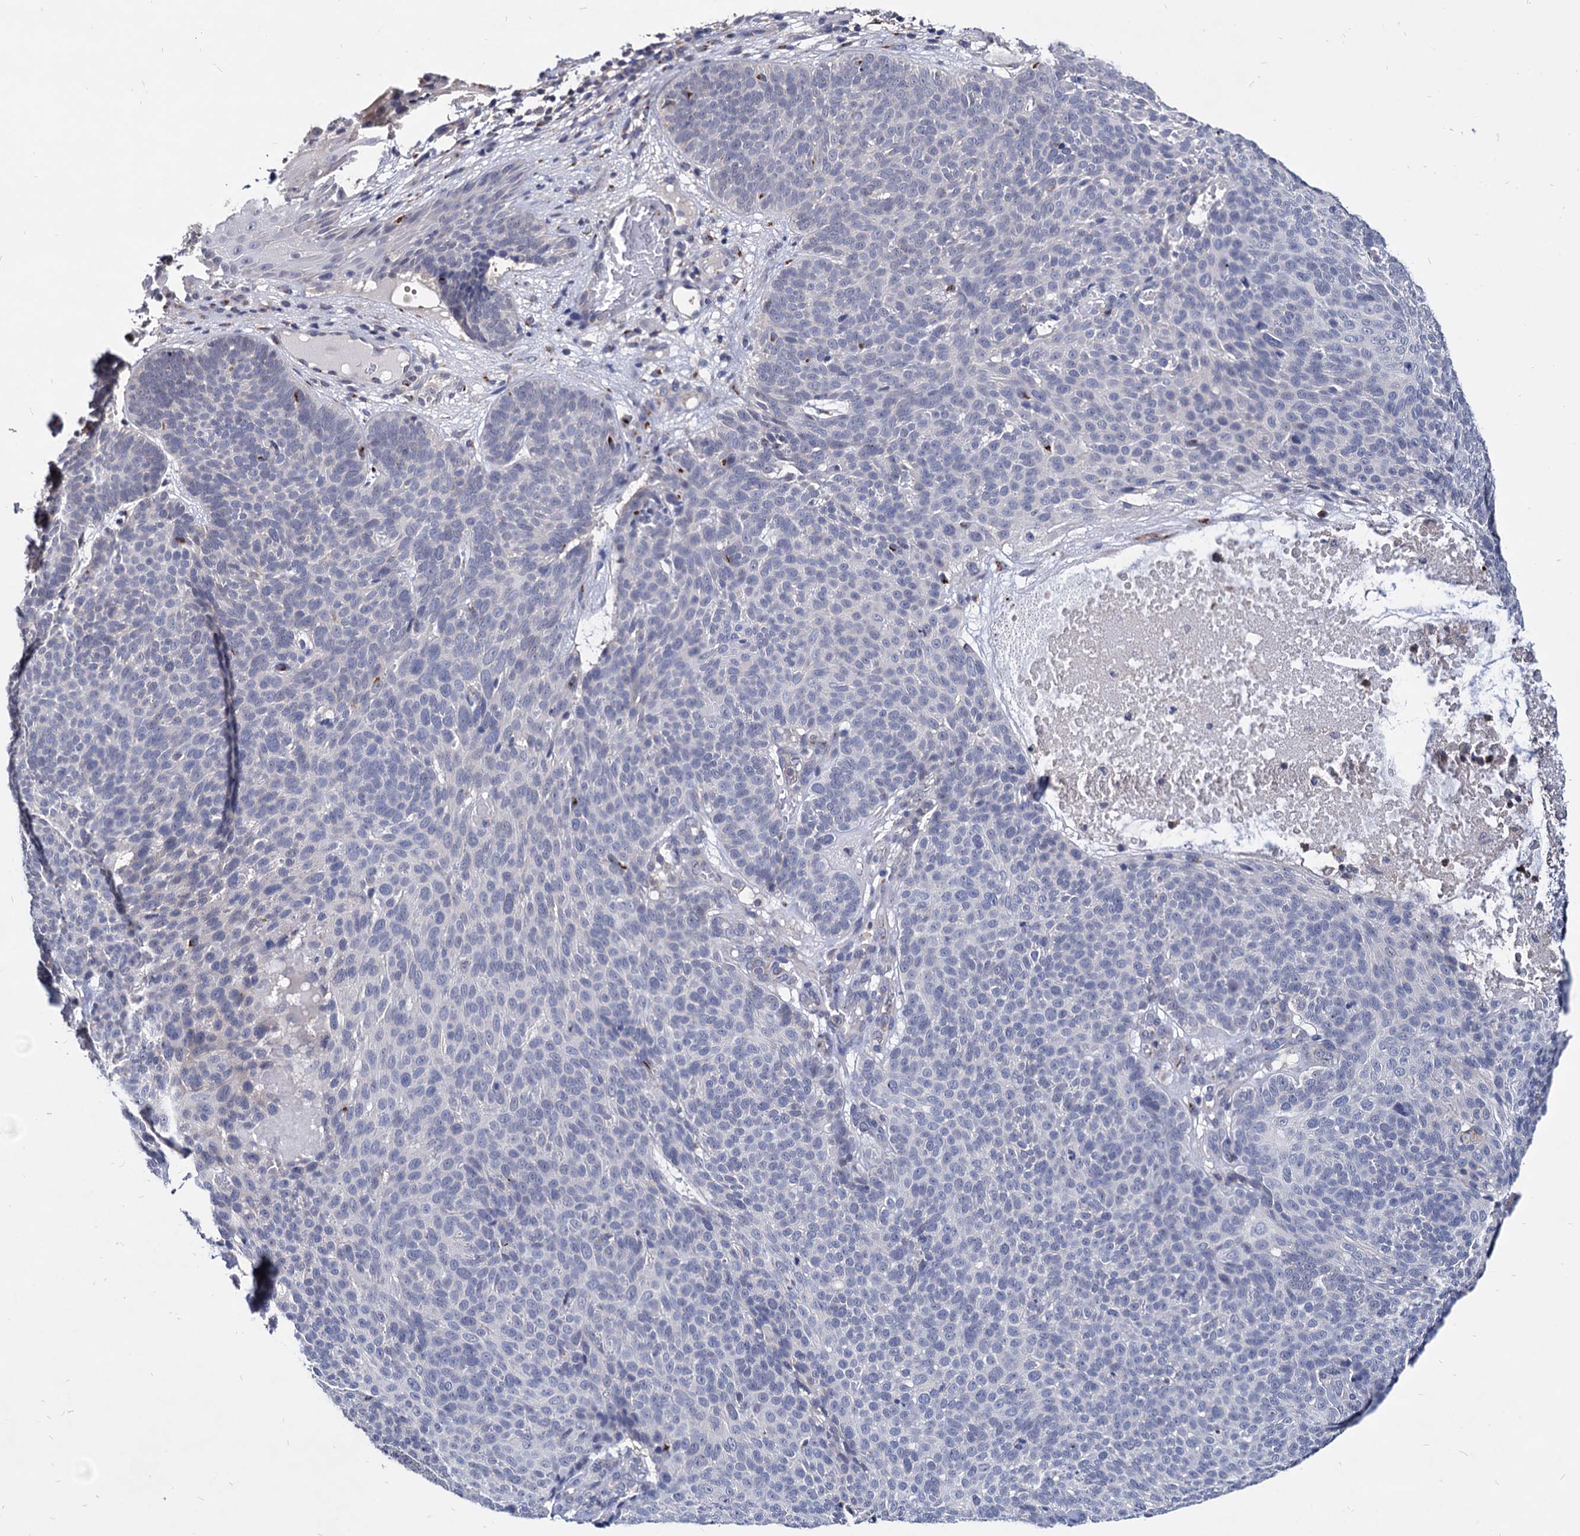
{"staining": {"intensity": "negative", "quantity": "none", "location": "none"}, "tissue": "skin cancer", "cell_type": "Tumor cells", "image_type": "cancer", "snomed": [{"axis": "morphology", "description": "Basal cell carcinoma"}, {"axis": "topography", "description": "Skin"}], "caption": "Immunohistochemistry micrograph of human basal cell carcinoma (skin) stained for a protein (brown), which displays no positivity in tumor cells.", "gene": "ESD", "patient": {"sex": "male", "age": 85}}